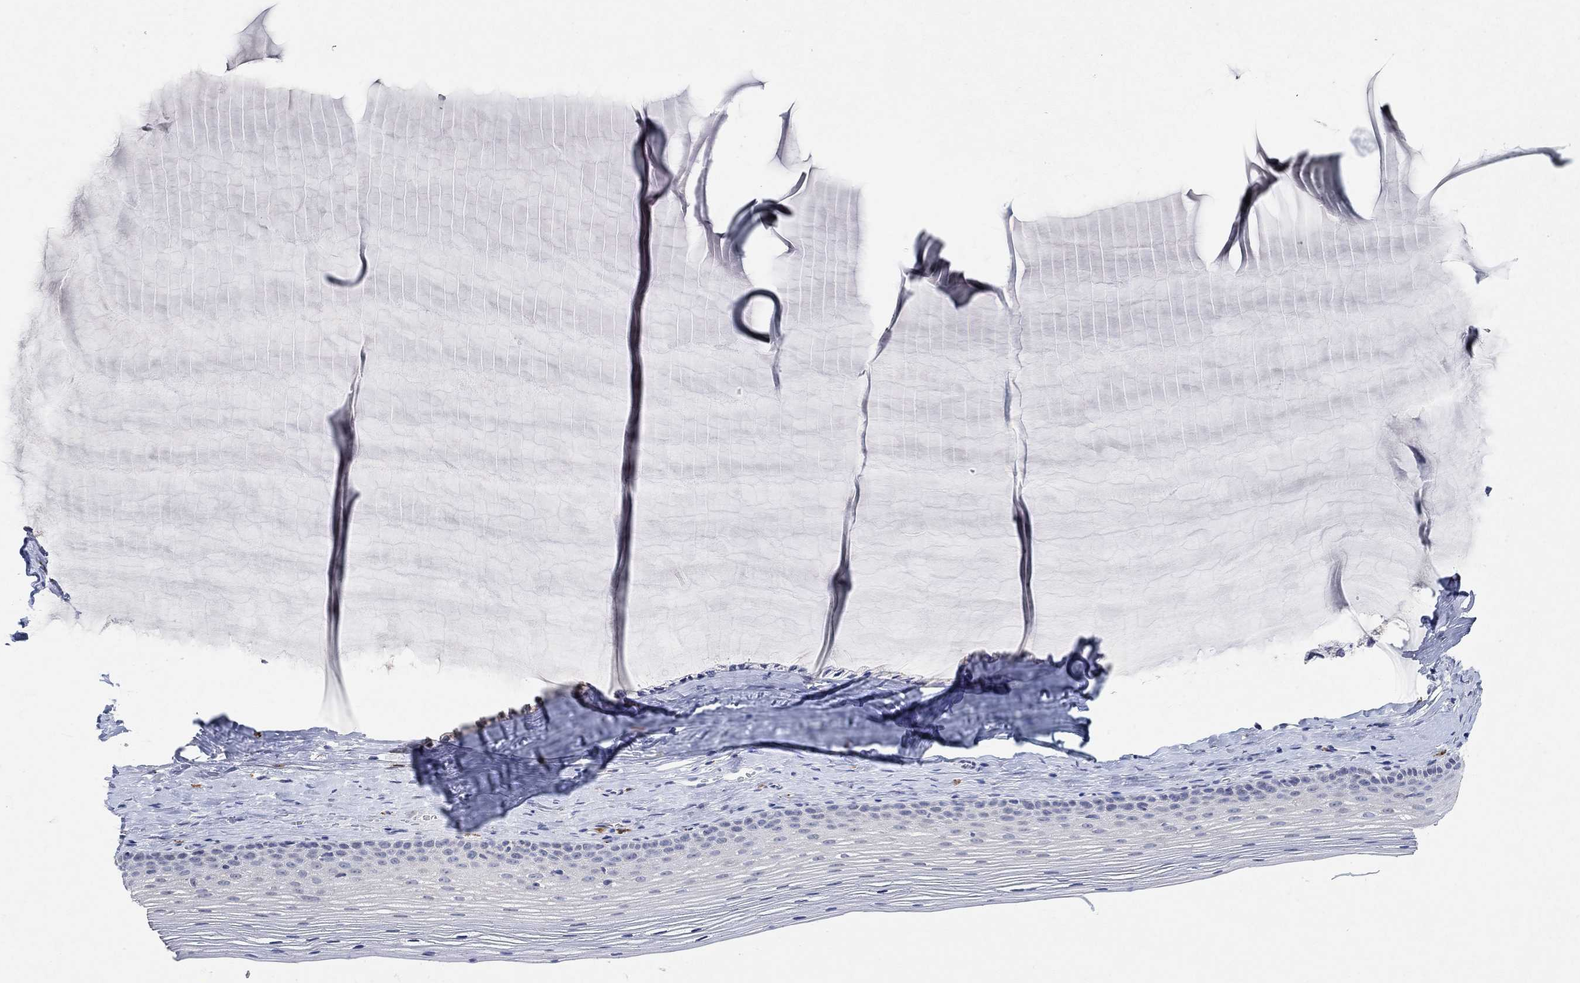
{"staining": {"intensity": "negative", "quantity": "none", "location": "none"}, "tissue": "cervix", "cell_type": "Glandular cells", "image_type": "normal", "snomed": [{"axis": "morphology", "description": "Normal tissue, NOS"}, {"axis": "topography", "description": "Cervix"}], "caption": "Immunohistochemistry (IHC) of benign human cervix demonstrates no expression in glandular cells. (Stains: DAB (3,3'-diaminobenzidine) immunohistochemistry (IHC) with hematoxylin counter stain, Microscopy: brightfield microscopy at high magnification).", "gene": "VAT1L", "patient": {"sex": "female", "age": 40}}